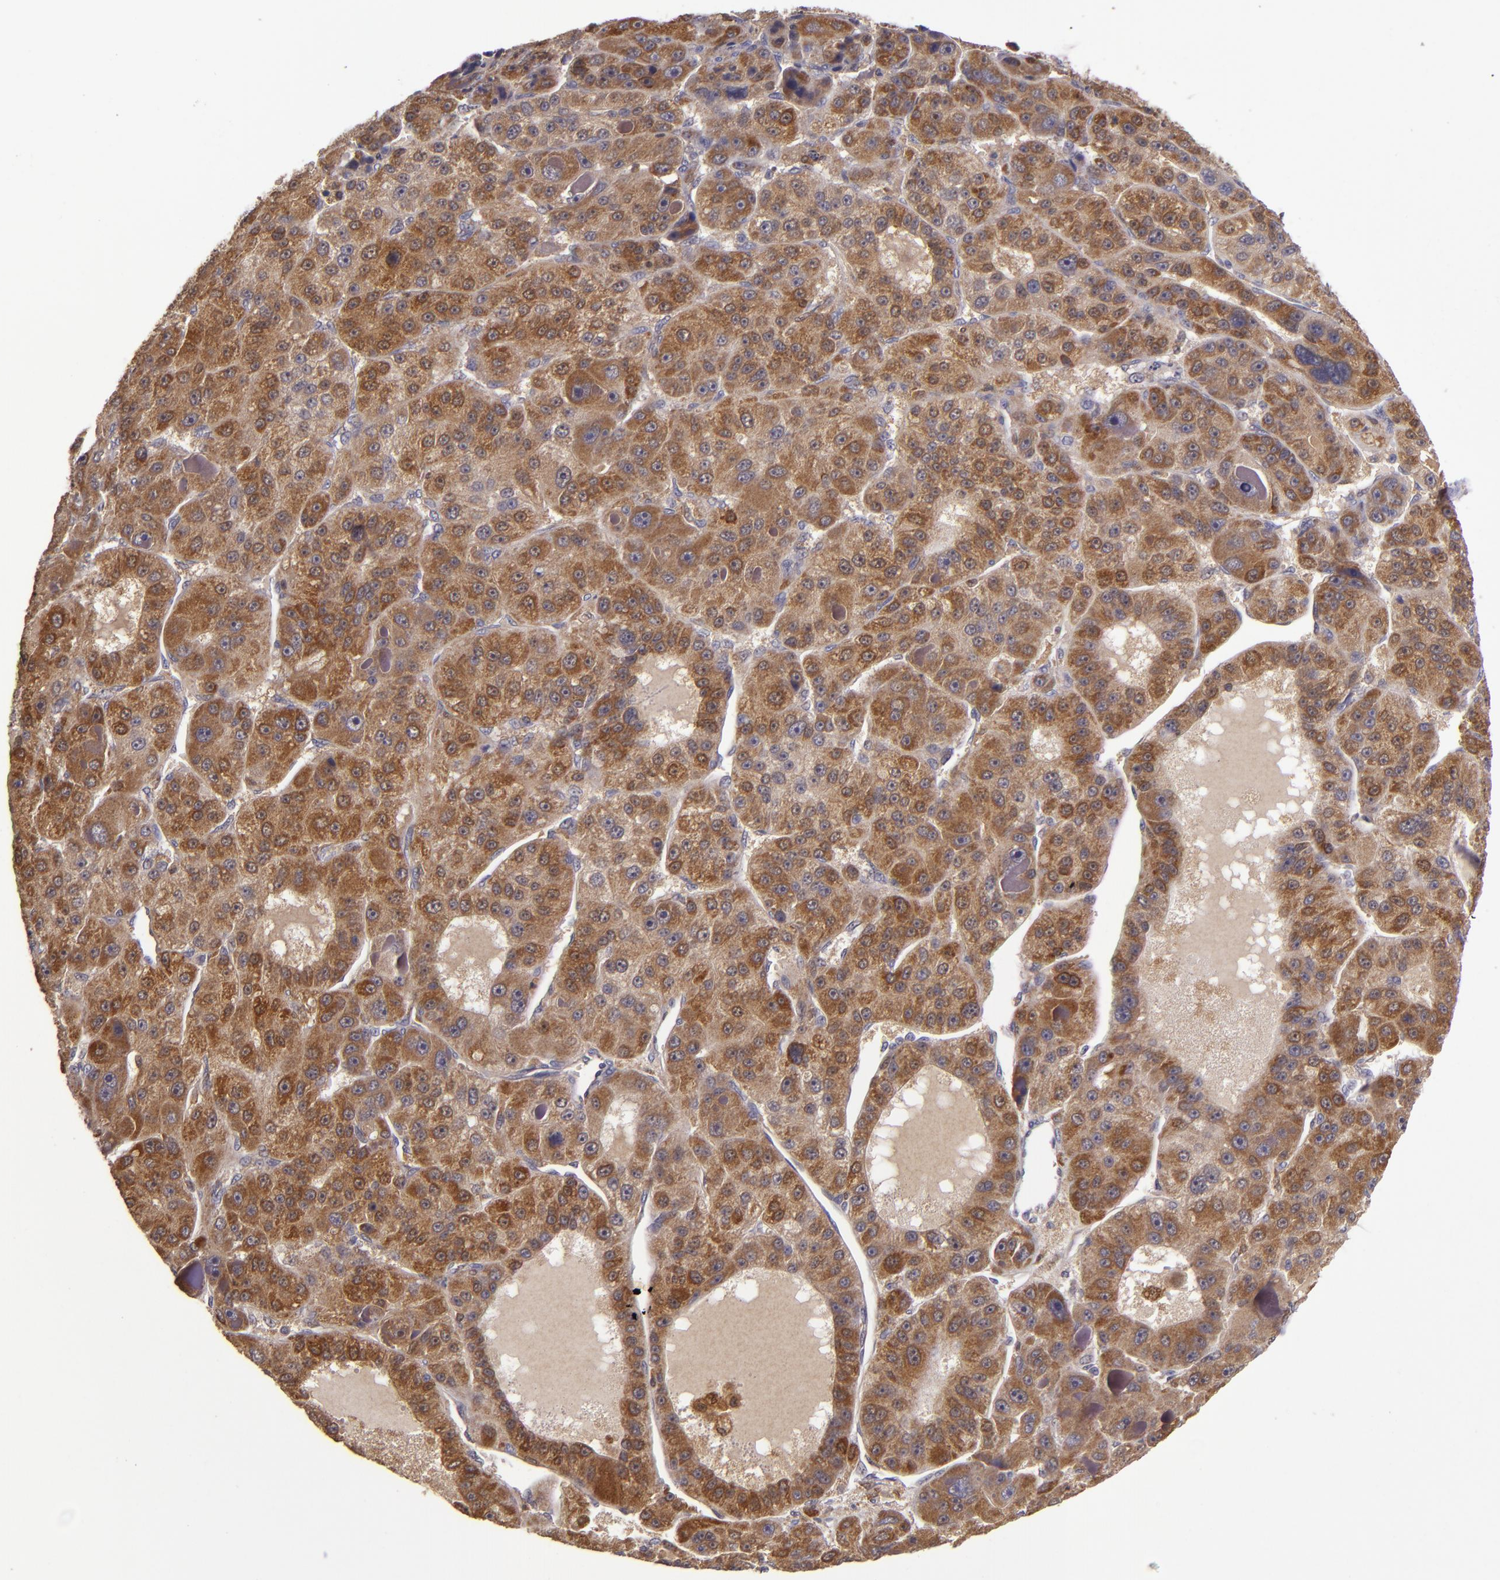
{"staining": {"intensity": "moderate", "quantity": ">75%", "location": "cytoplasmic/membranous"}, "tissue": "liver cancer", "cell_type": "Tumor cells", "image_type": "cancer", "snomed": [{"axis": "morphology", "description": "Carcinoma, Hepatocellular, NOS"}, {"axis": "topography", "description": "Liver"}], "caption": "Human hepatocellular carcinoma (liver) stained with a protein marker demonstrates moderate staining in tumor cells.", "gene": "FHIT", "patient": {"sex": "male", "age": 76}}